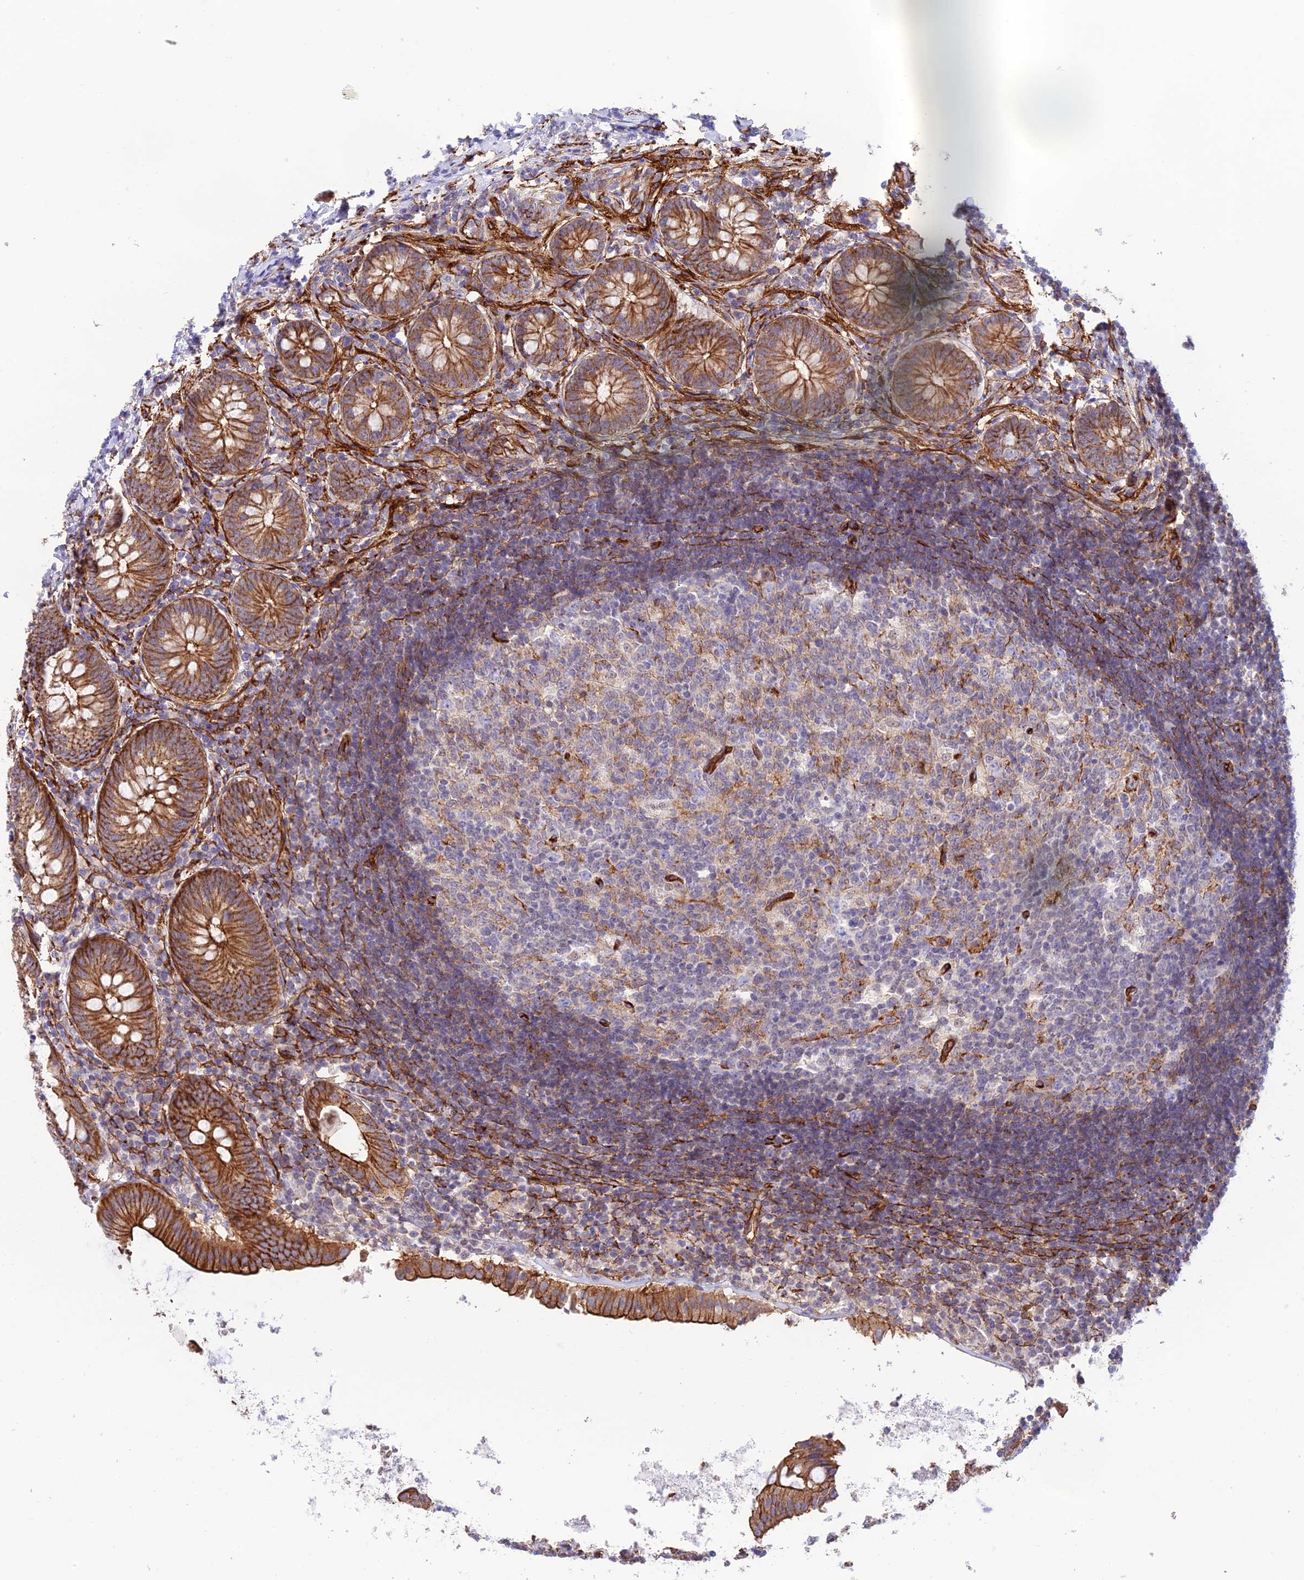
{"staining": {"intensity": "strong", "quantity": ">75%", "location": "cytoplasmic/membranous"}, "tissue": "appendix", "cell_type": "Glandular cells", "image_type": "normal", "snomed": [{"axis": "morphology", "description": "Normal tissue, NOS"}, {"axis": "topography", "description": "Appendix"}], "caption": "Glandular cells exhibit high levels of strong cytoplasmic/membranous expression in about >75% of cells in normal appendix.", "gene": "YPEL5", "patient": {"sex": "female", "age": 54}}